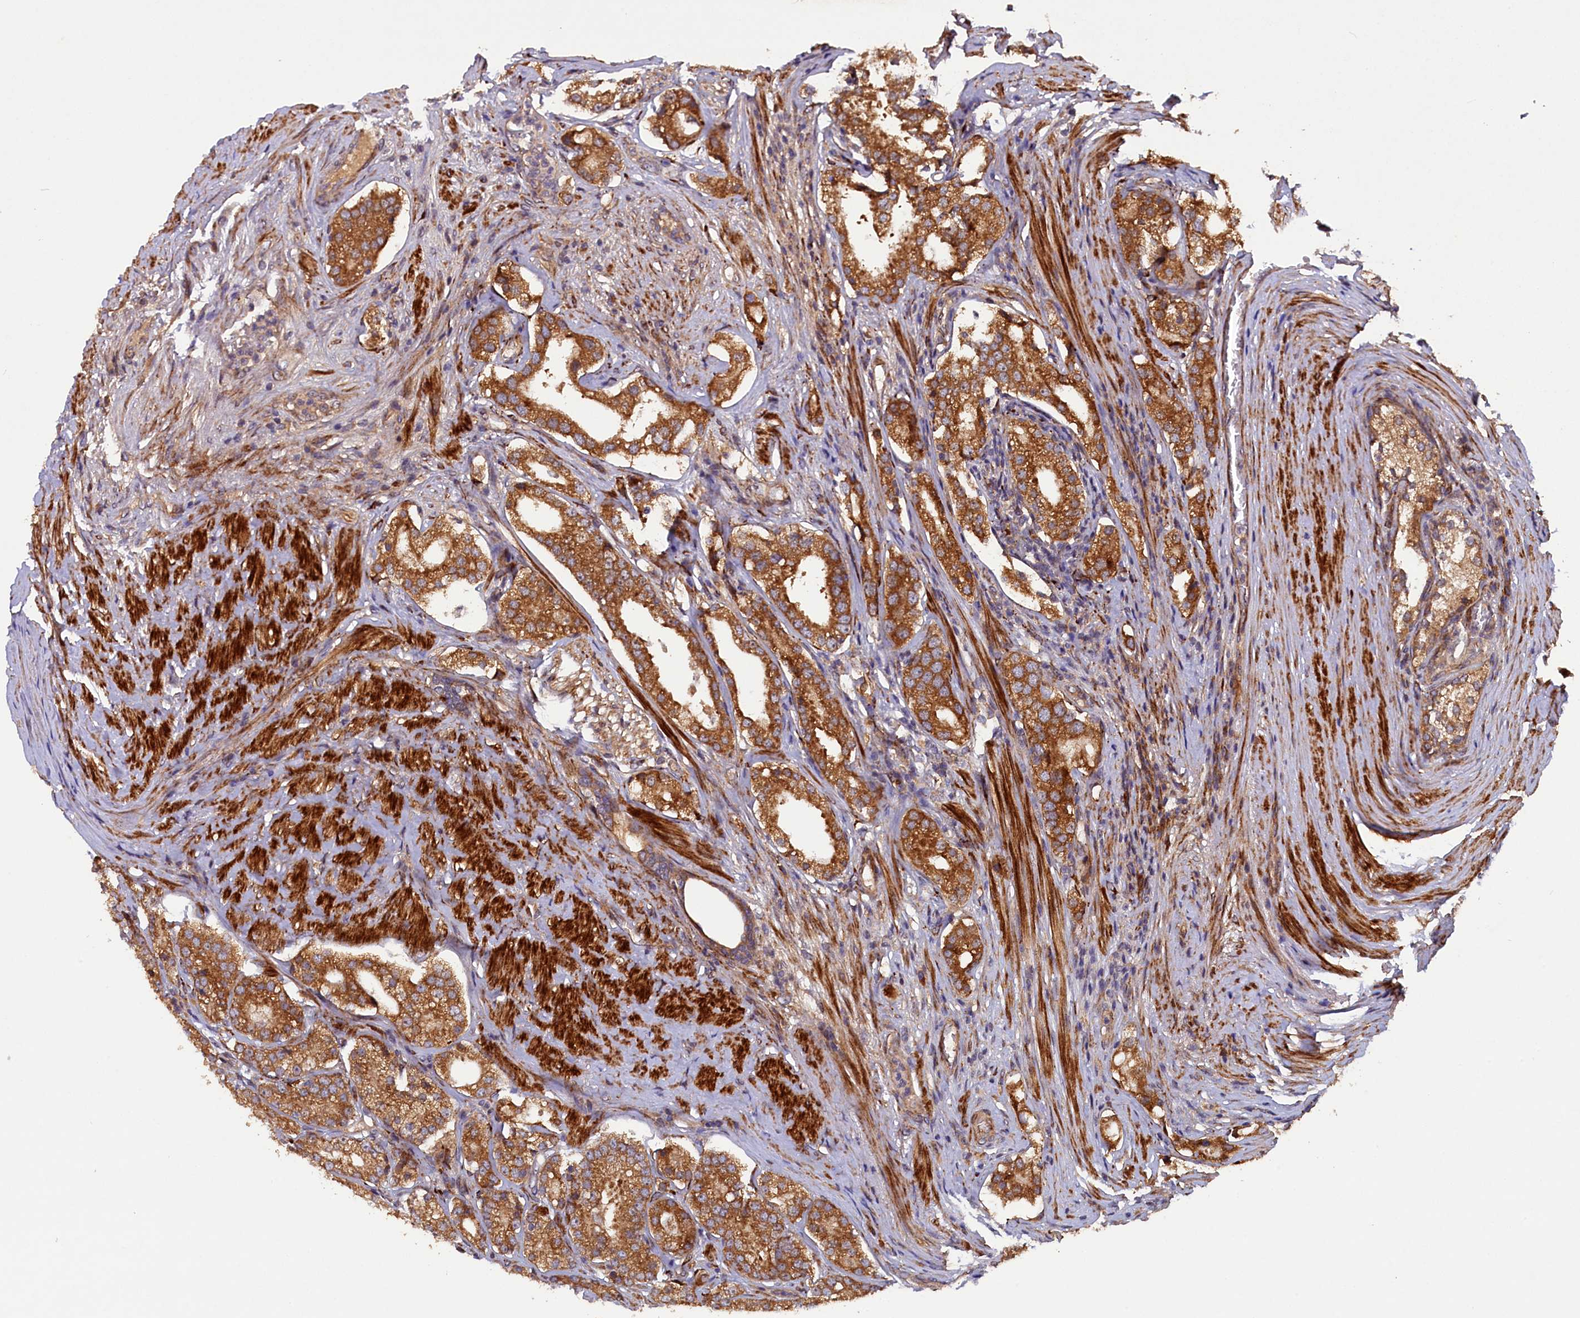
{"staining": {"intensity": "moderate", "quantity": ">75%", "location": "cytoplasmic/membranous,nuclear"}, "tissue": "prostate cancer", "cell_type": "Tumor cells", "image_type": "cancer", "snomed": [{"axis": "morphology", "description": "Adenocarcinoma, High grade"}, {"axis": "topography", "description": "Prostate"}], "caption": "DAB (3,3'-diaminobenzidine) immunohistochemical staining of human adenocarcinoma (high-grade) (prostate) shows moderate cytoplasmic/membranous and nuclear protein expression in approximately >75% of tumor cells.", "gene": "ARRDC4", "patient": {"sex": "male", "age": 69}}